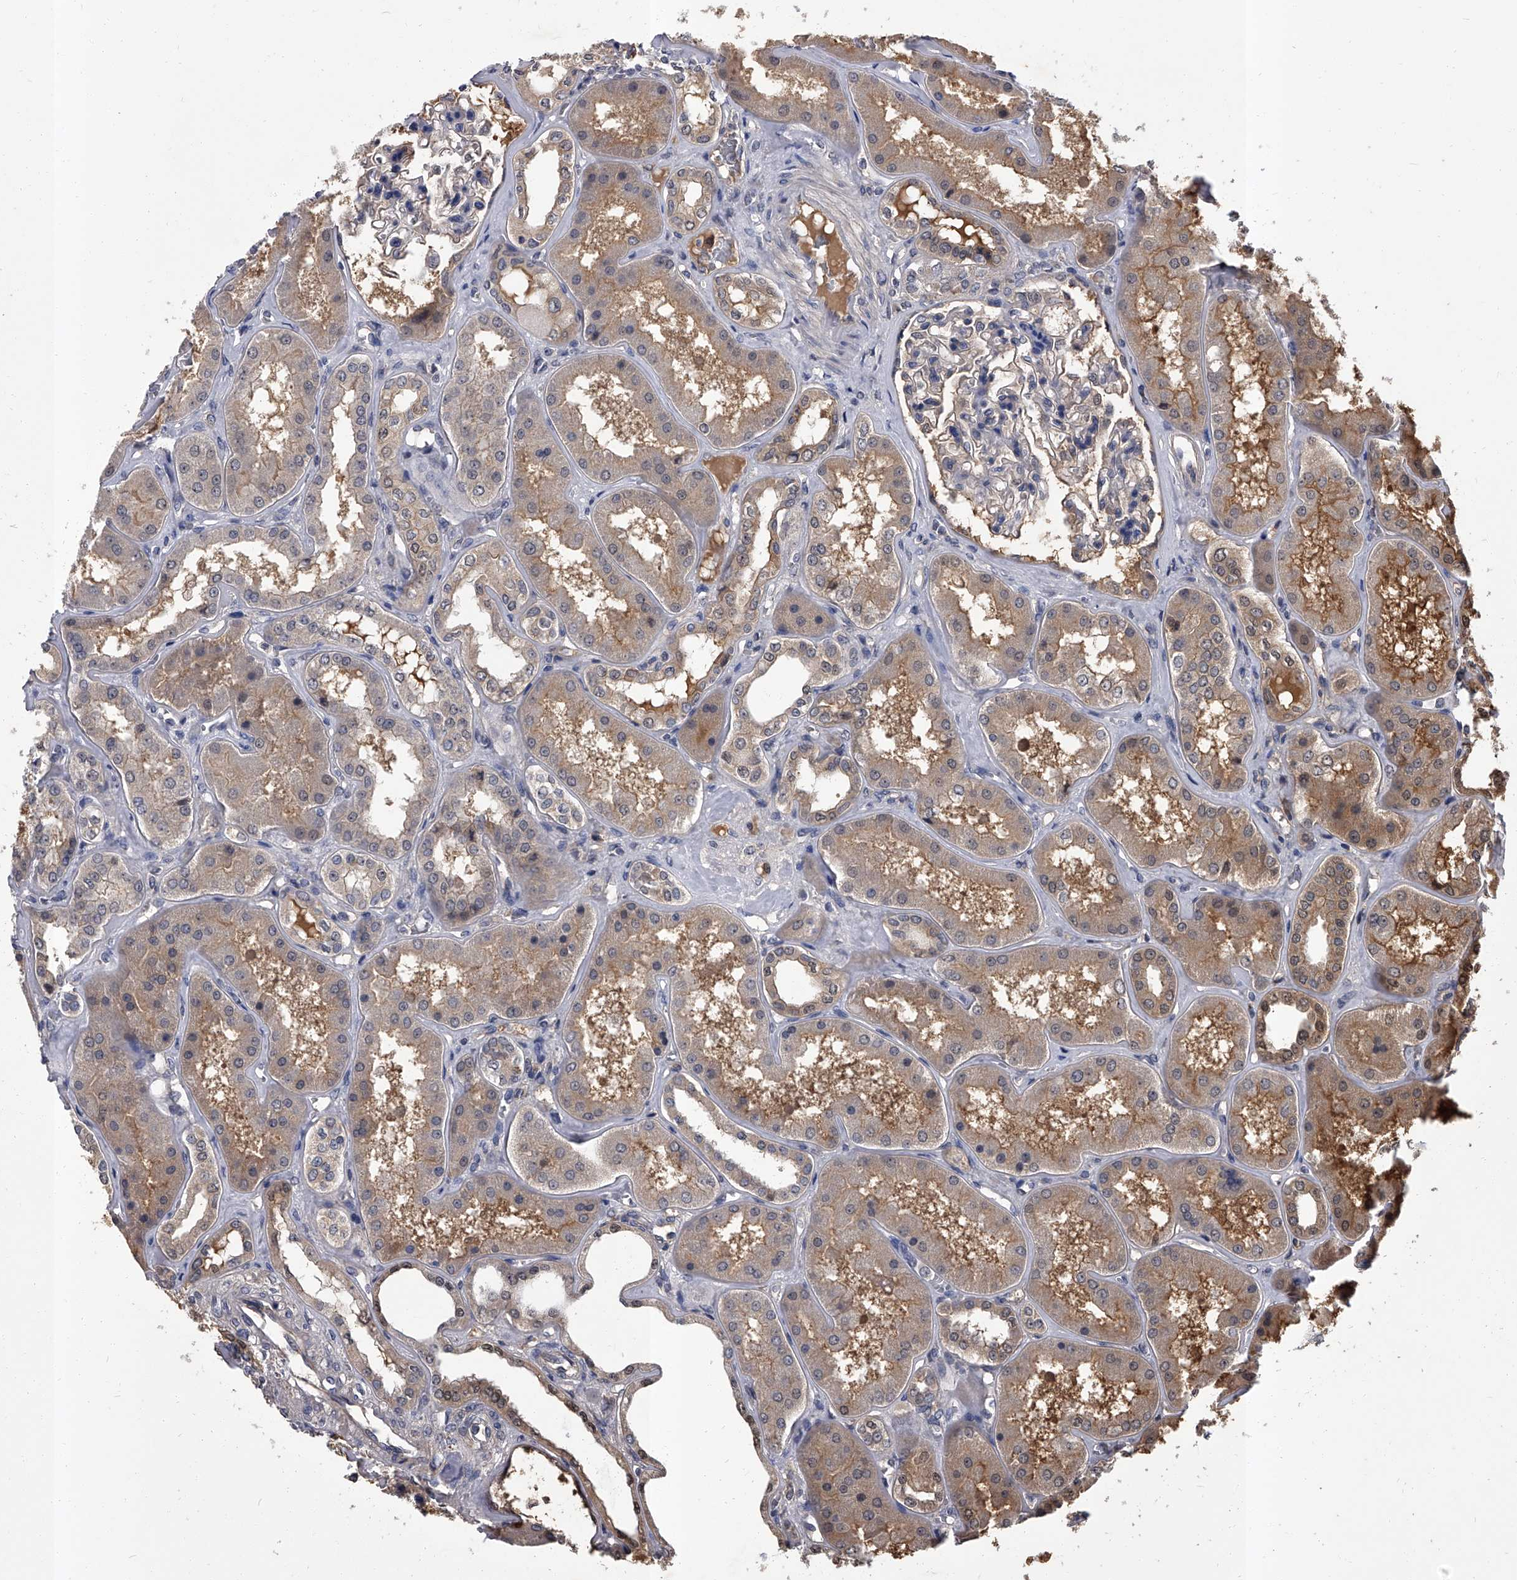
{"staining": {"intensity": "weak", "quantity": "25%-75%", "location": "cytoplasmic/membranous,nuclear"}, "tissue": "kidney", "cell_type": "Cells in glomeruli", "image_type": "normal", "snomed": [{"axis": "morphology", "description": "Normal tissue, NOS"}, {"axis": "topography", "description": "Kidney"}], "caption": "Brown immunohistochemical staining in unremarkable kidney demonstrates weak cytoplasmic/membranous,nuclear positivity in approximately 25%-75% of cells in glomeruli. Nuclei are stained in blue.", "gene": "SLC18B1", "patient": {"sex": "female", "age": 56}}